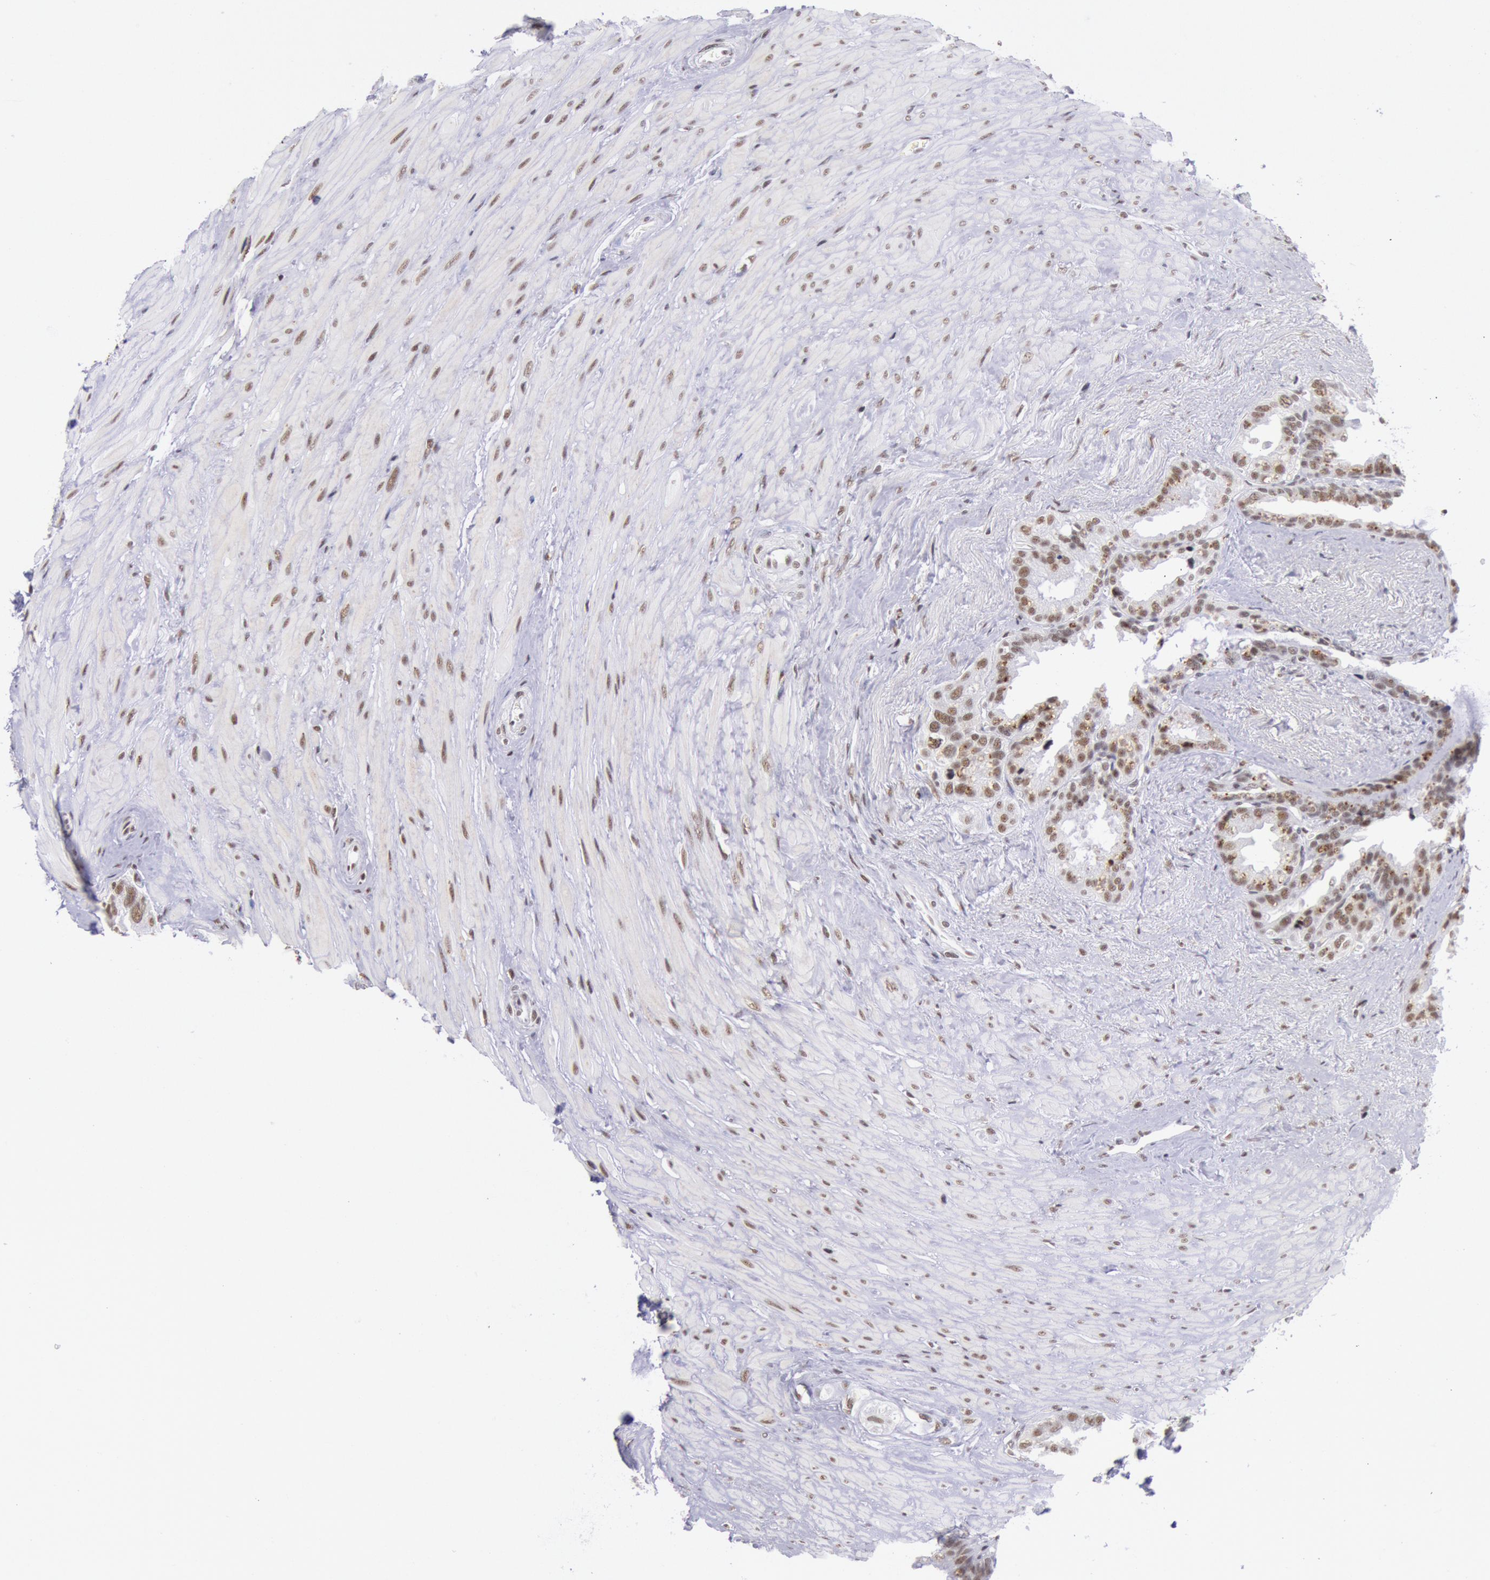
{"staining": {"intensity": "moderate", "quantity": ">75%", "location": "nuclear"}, "tissue": "seminal vesicle", "cell_type": "Glandular cells", "image_type": "normal", "snomed": [{"axis": "morphology", "description": "Normal tissue, NOS"}, {"axis": "topography", "description": "Prostate"}, {"axis": "topography", "description": "Seminal veicle"}], "caption": "Protein staining shows moderate nuclear staining in approximately >75% of glandular cells in normal seminal vesicle.", "gene": "SNRPD3", "patient": {"sex": "male", "age": 63}}